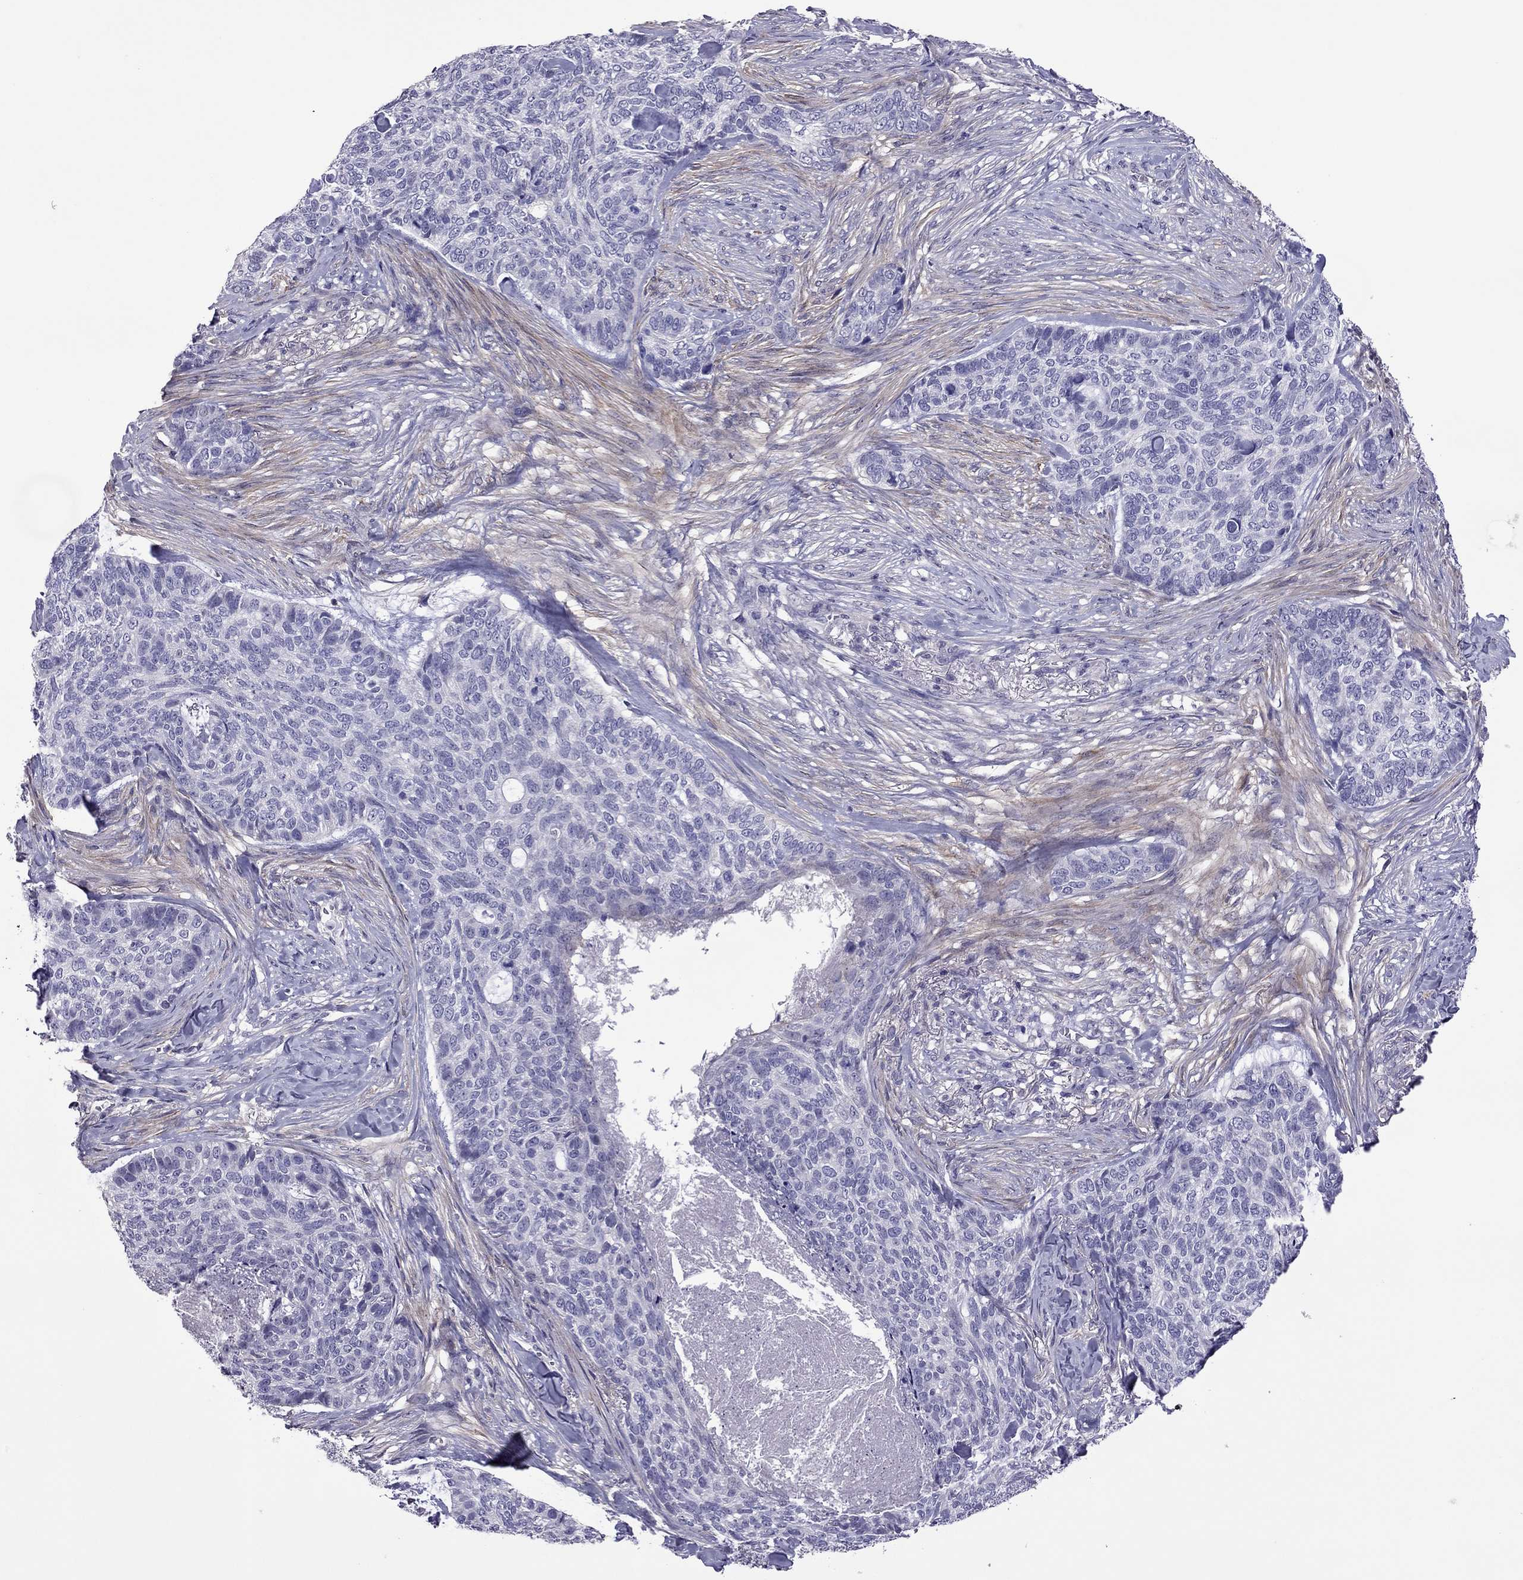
{"staining": {"intensity": "negative", "quantity": "none", "location": "none"}, "tissue": "skin cancer", "cell_type": "Tumor cells", "image_type": "cancer", "snomed": [{"axis": "morphology", "description": "Basal cell carcinoma"}, {"axis": "topography", "description": "Skin"}], "caption": "DAB (3,3'-diaminobenzidine) immunohistochemical staining of human skin basal cell carcinoma demonstrates no significant positivity in tumor cells.", "gene": "SLC16A8", "patient": {"sex": "female", "age": 69}}